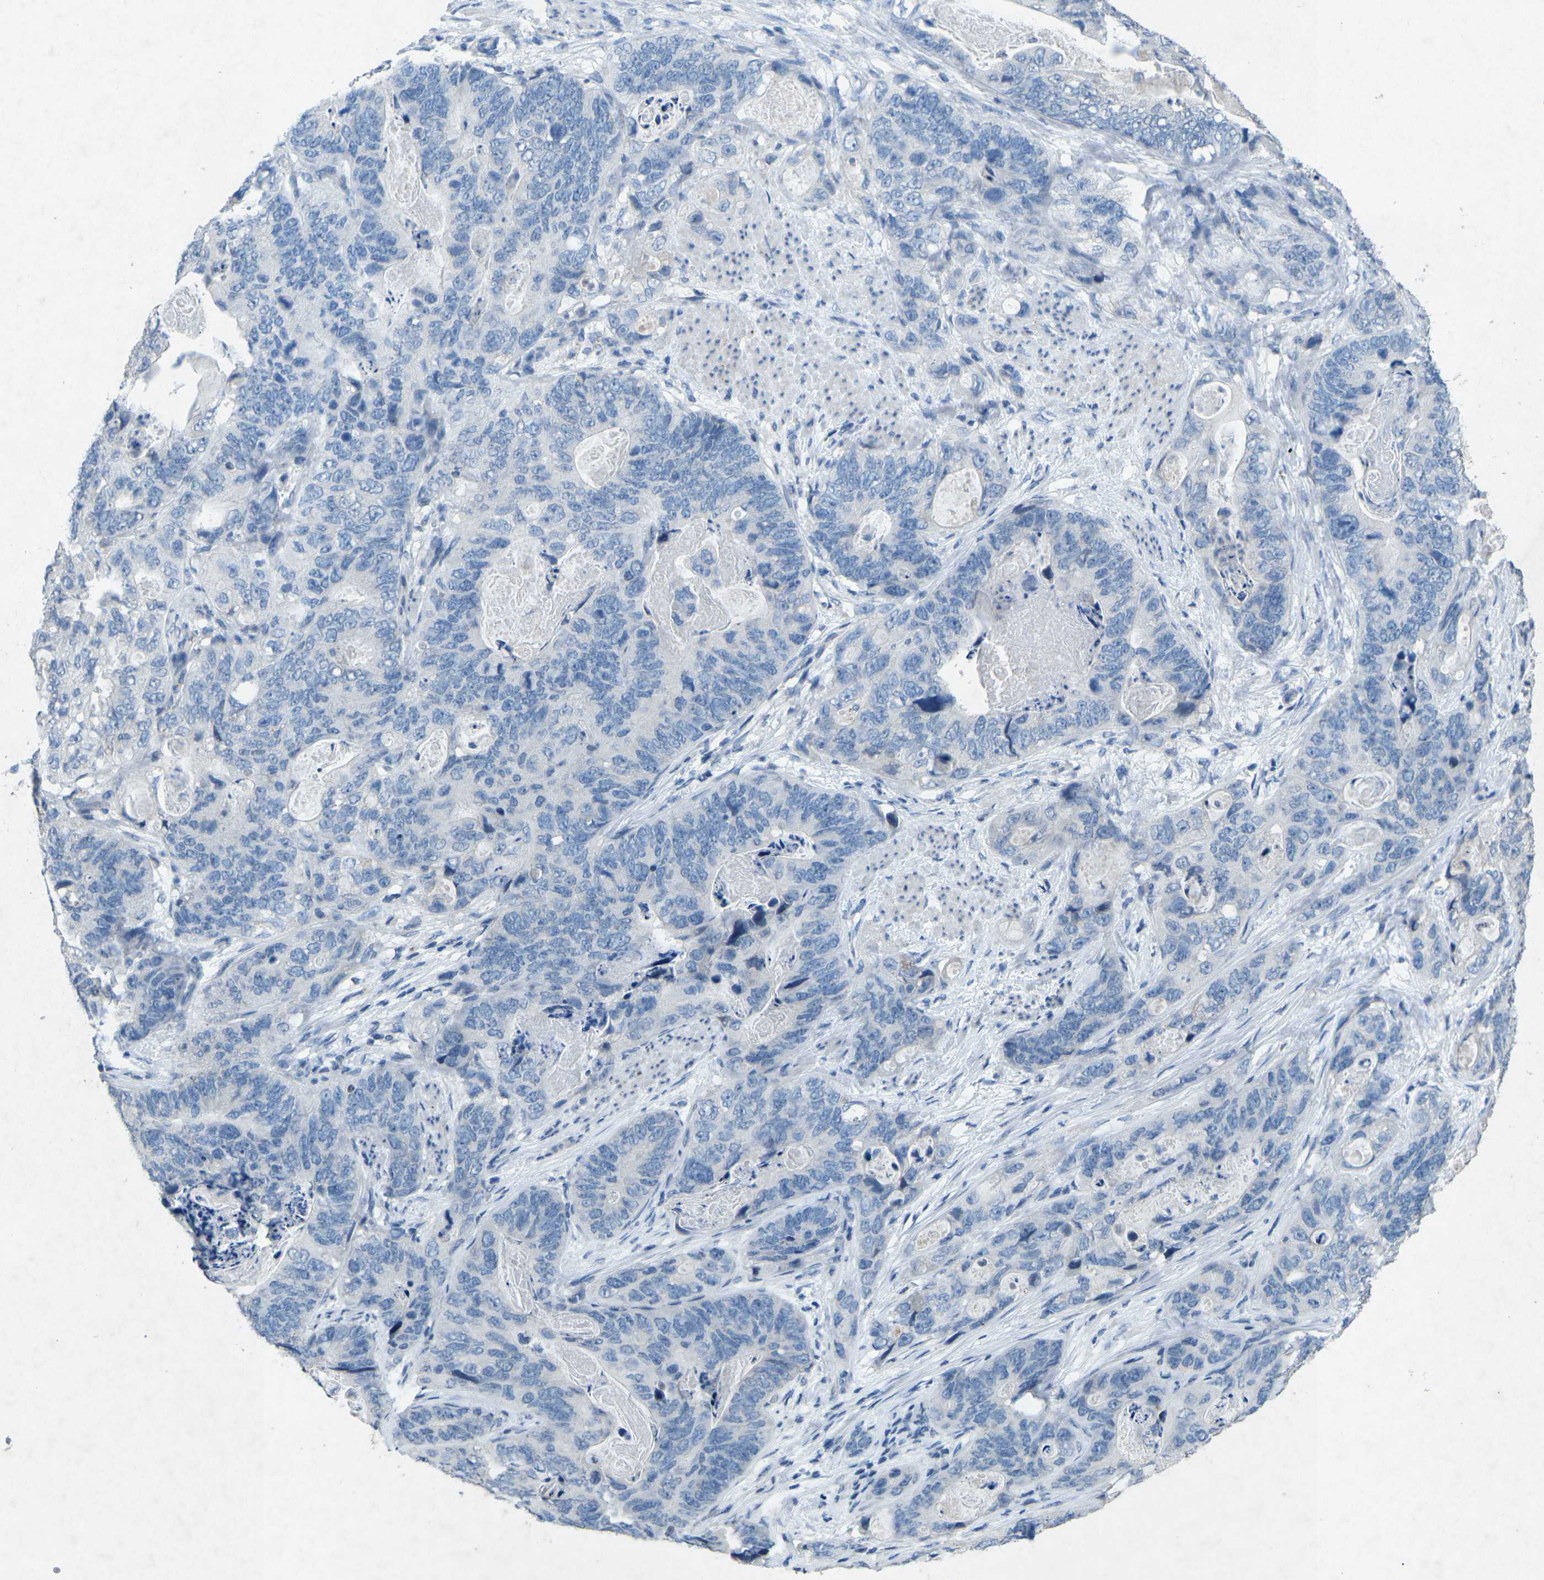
{"staining": {"intensity": "negative", "quantity": "none", "location": "none"}, "tissue": "stomach cancer", "cell_type": "Tumor cells", "image_type": "cancer", "snomed": [{"axis": "morphology", "description": "Adenocarcinoma, NOS"}, {"axis": "topography", "description": "Stomach"}], "caption": "Immunohistochemical staining of adenocarcinoma (stomach) displays no significant staining in tumor cells. Brightfield microscopy of IHC stained with DAB (3,3'-diaminobenzidine) (brown) and hematoxylin (blue), captured at high magnification.", "gene": "A1BG", "patient": {"sex": "female", "age": 89}}